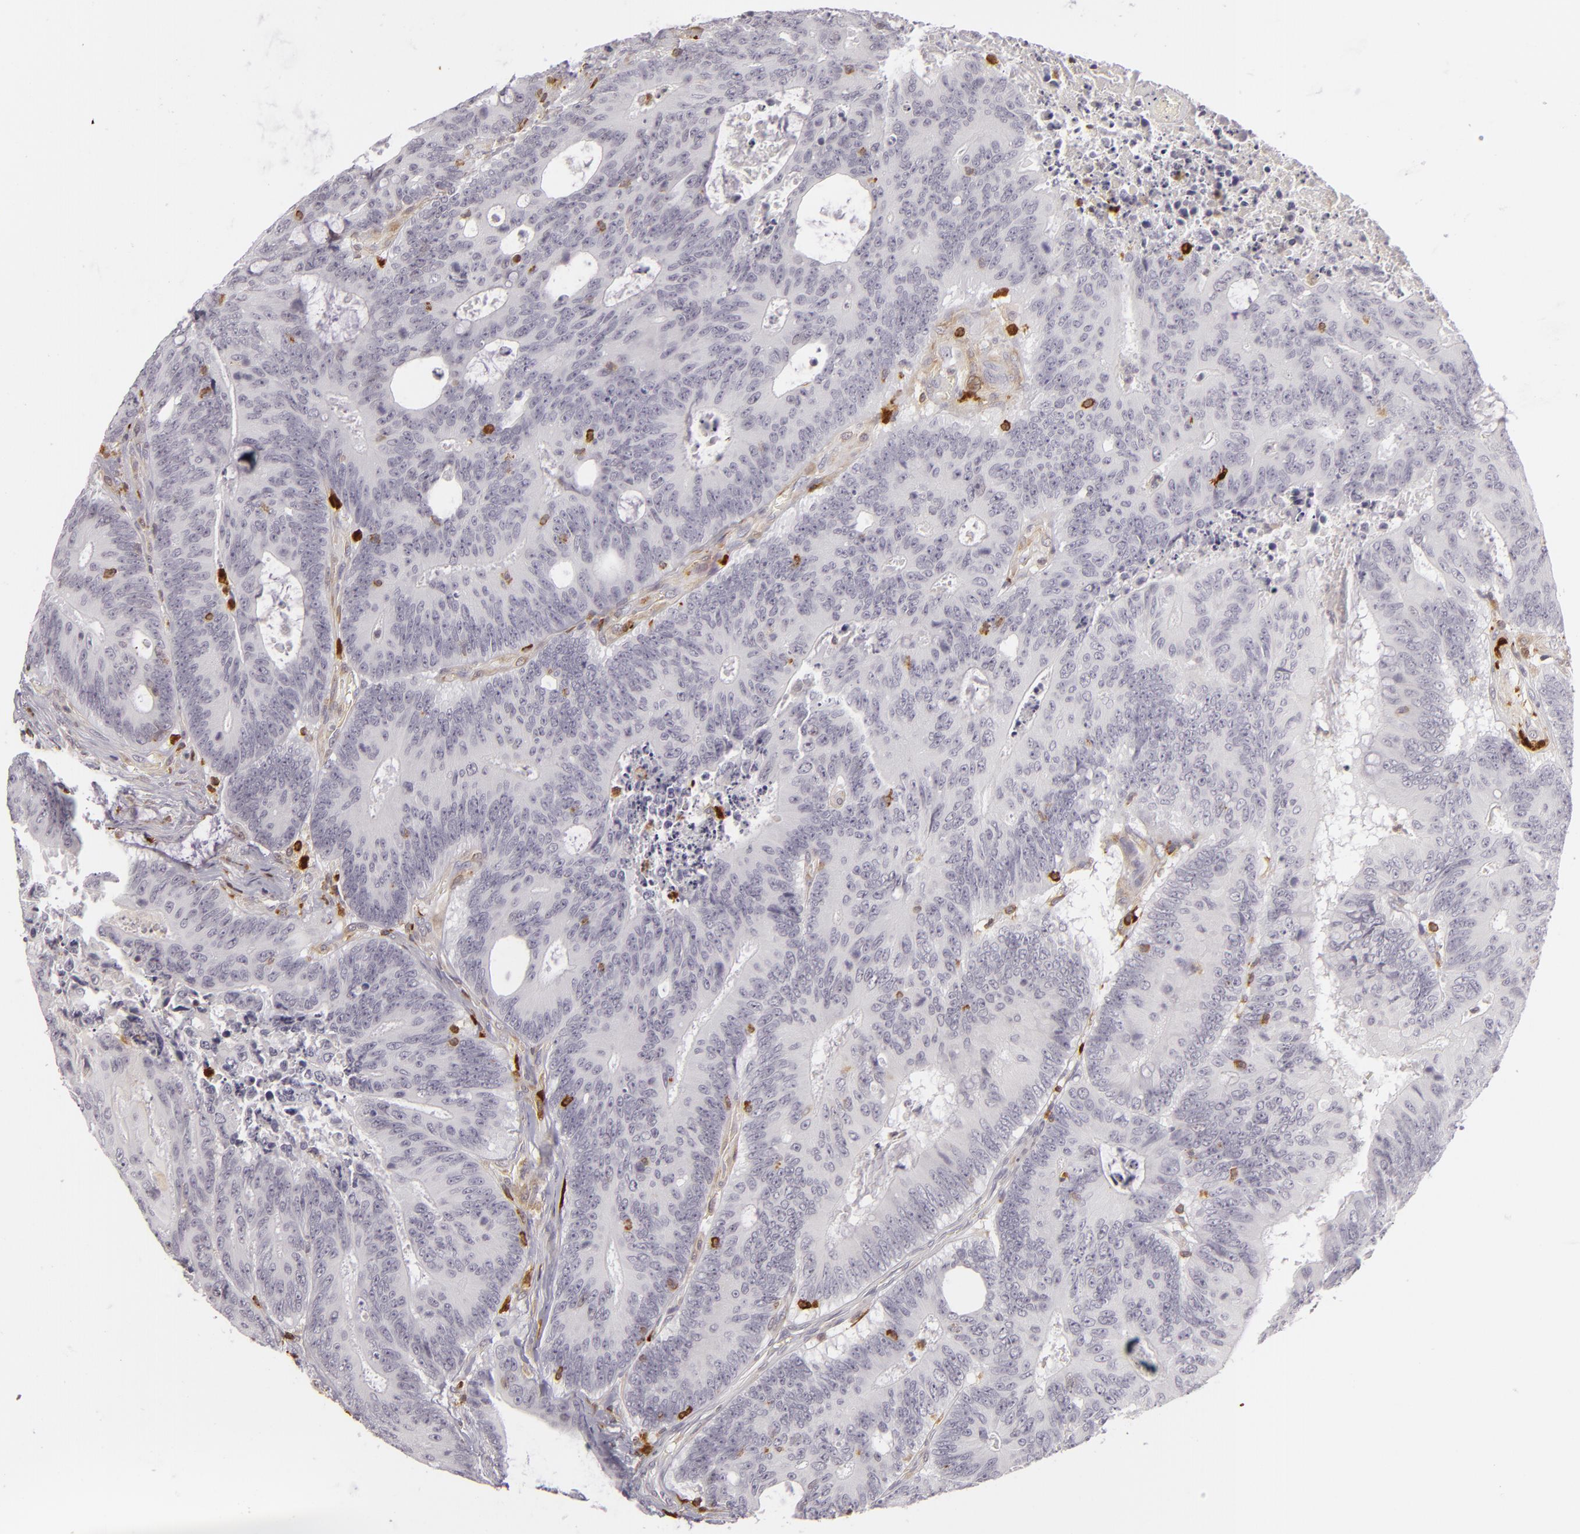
{"staining": {"intensity": "negative", "quantity": "none", "location": "none"}, "tissue": "colorectal cancer", "cell_type": "Tumor cells", "image_type": "cancer", "snomed": [{"axis": "morphology", "description": "Adenocarcinoma, NOS"}, {"axis": "topography", "description": "Colon"}], "caption": "Immunohistochemical staining of adenocarcinoma (colorectal) demonstrates no significant positivity in tumor cells.", "gene": "APOBEC3G", "patient": {"sex": "male", "age": 65}}